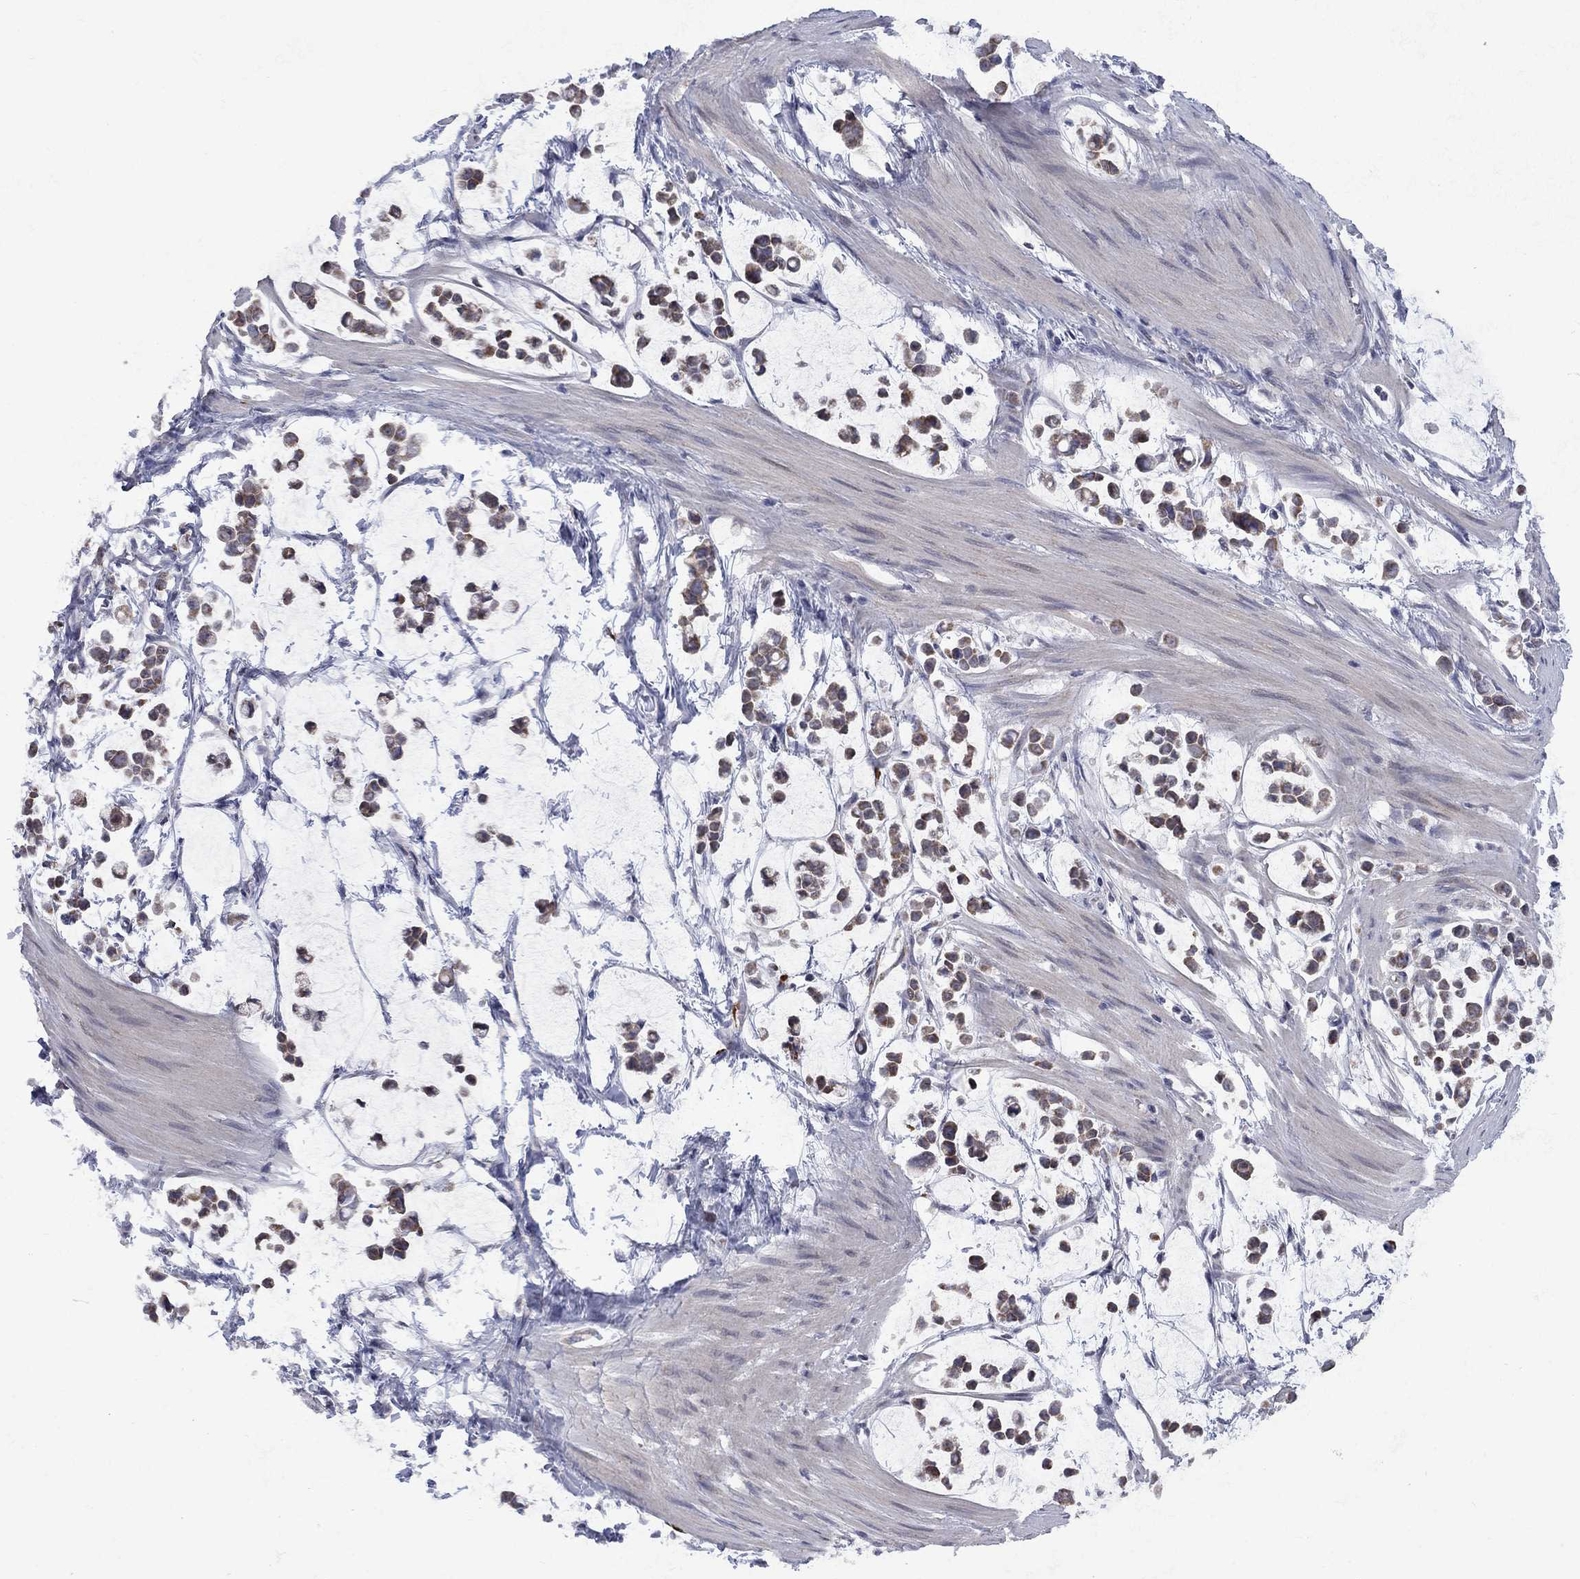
{"staining": {"intensity": "moderate", "quantity": ">75%", "location": "cytoplasmic/membranous"}, "tissue": "stomach cancer", "cell_type": "Tumor cells", "image_type": "cancer", "snomed": [{"axis": "morphology", "description": "Adenocarcinoma, NOS"}, {"axis": "topography", "description": "Stomach"}], "caption": "A high-resolution micrograph shows immunohistochemistry (IHC) staining of stomach cancer (adenocarcinoma), which displays moderate cytoplasmic/membranous positivity in approximately >75% of tumor cells. (DAB IHC with brightfield microscopy, high magnification).", "gene": "KCNJ16", "patient": {"sex": "male", "age": 82}}